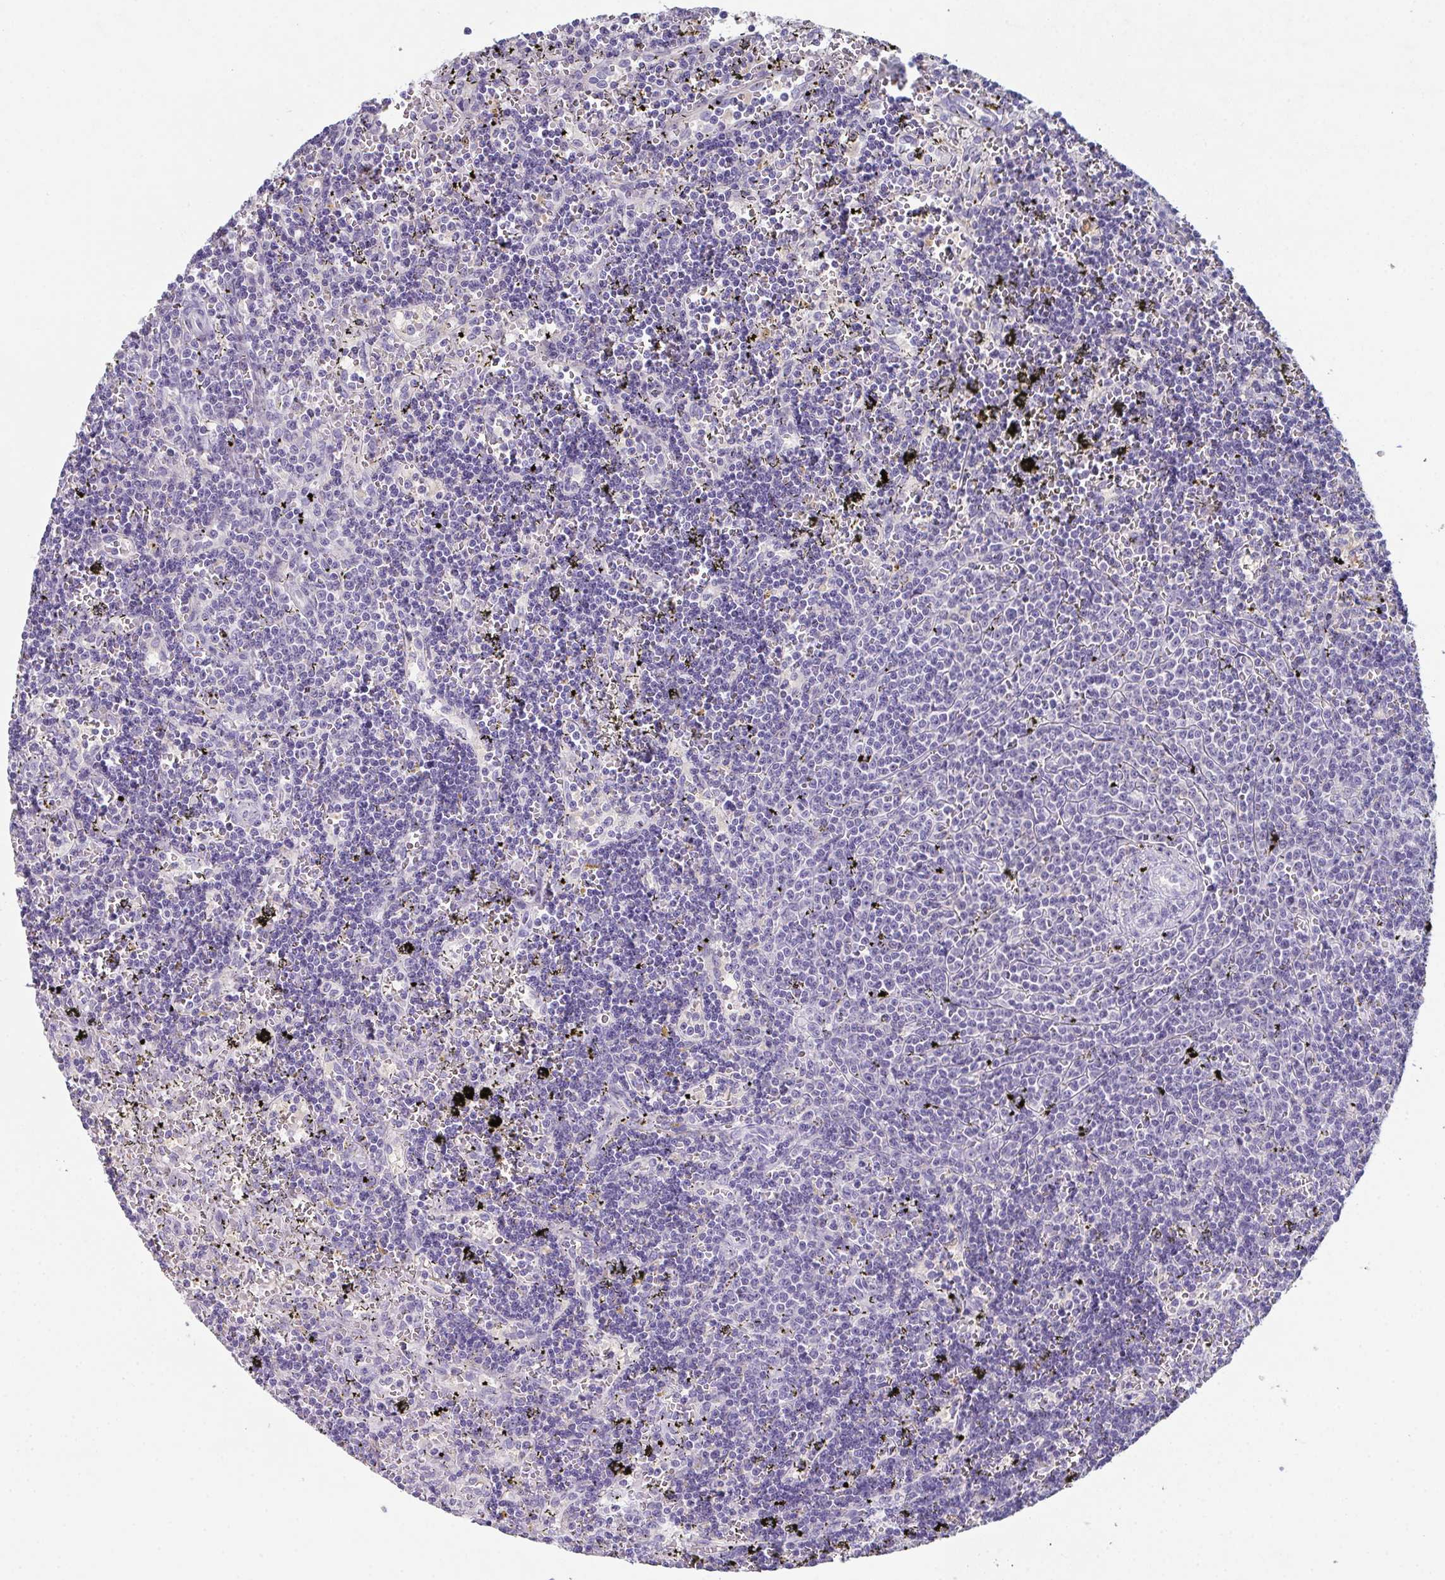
{"staining": {"intensity": "negative", "quantity": "none", "location": "none"}, "tissue": "lymphoma", "cell_type": "Tumor cells", "image_type": "cancer", "snomed": [{"axis": "morphology", "description": "Malignant lymphoma, non-Hodgkin's type, Low grade"}, {"axis": "topography", "description": "Spleen"}], "caption": "The photomicrograph reveals no staining of tumor cells in low-grade malignant lymphoma, non-Hodgkin's type.", "gene": "ADAM21", "patient": {"sex": "male", "age": 60}}